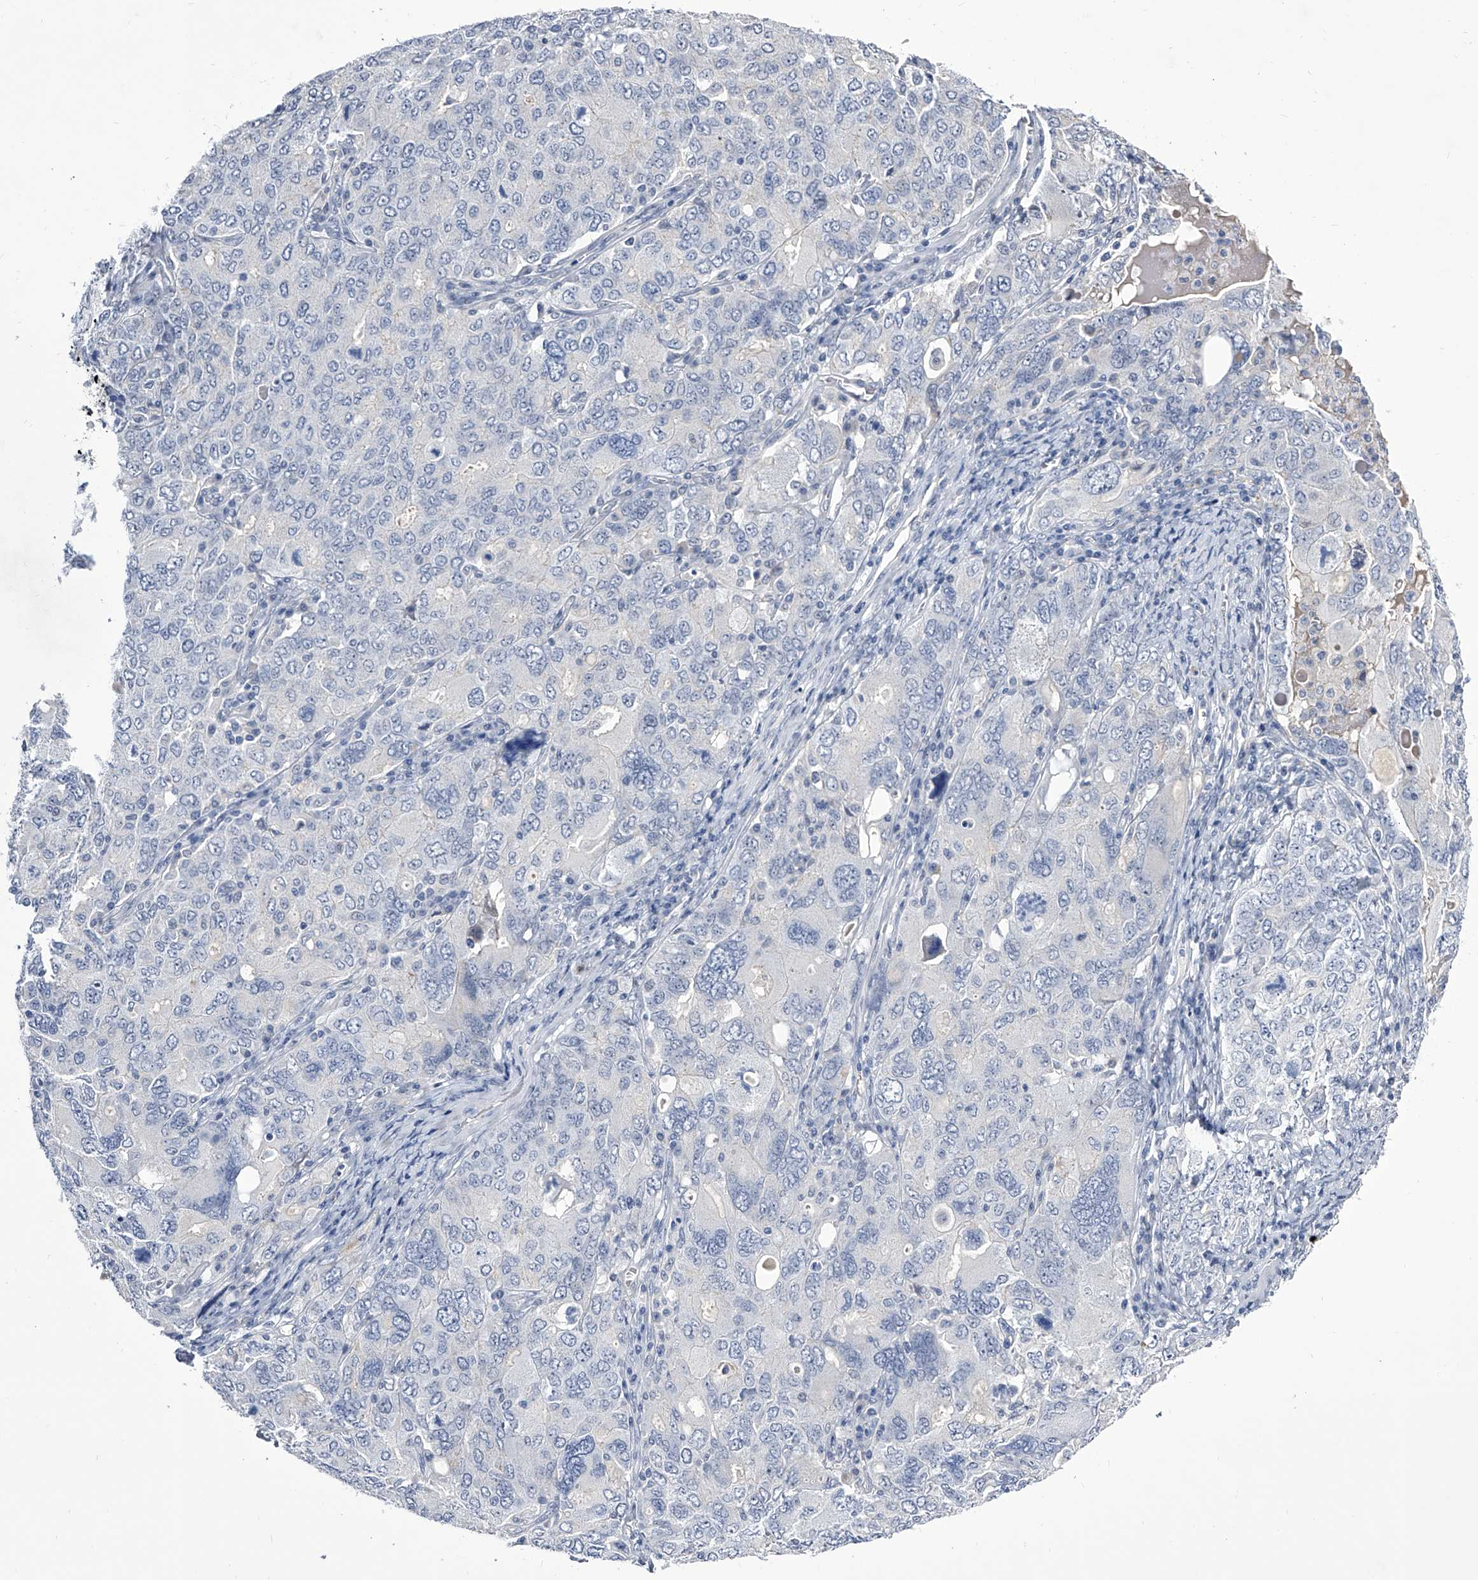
{"staining": {"intensity": "negative", "quantity": "none", "location": "none"}, "tissue": "ovarian cancer", "cell_type": "Tumor cells", "image_type": "cancer", "snomed": [{"axis": "morphology", "description": "Carcinoma, endometroid"}, {"axis": "topography", "description": "Ovary"}], "caption": "High power microscopy micrograph of an IHC micrograph of ovarian cancer, revealing no significant staining in tumor cells.", "gene": "CRISP2", "patient": {"sex": "female", "age": 62}}